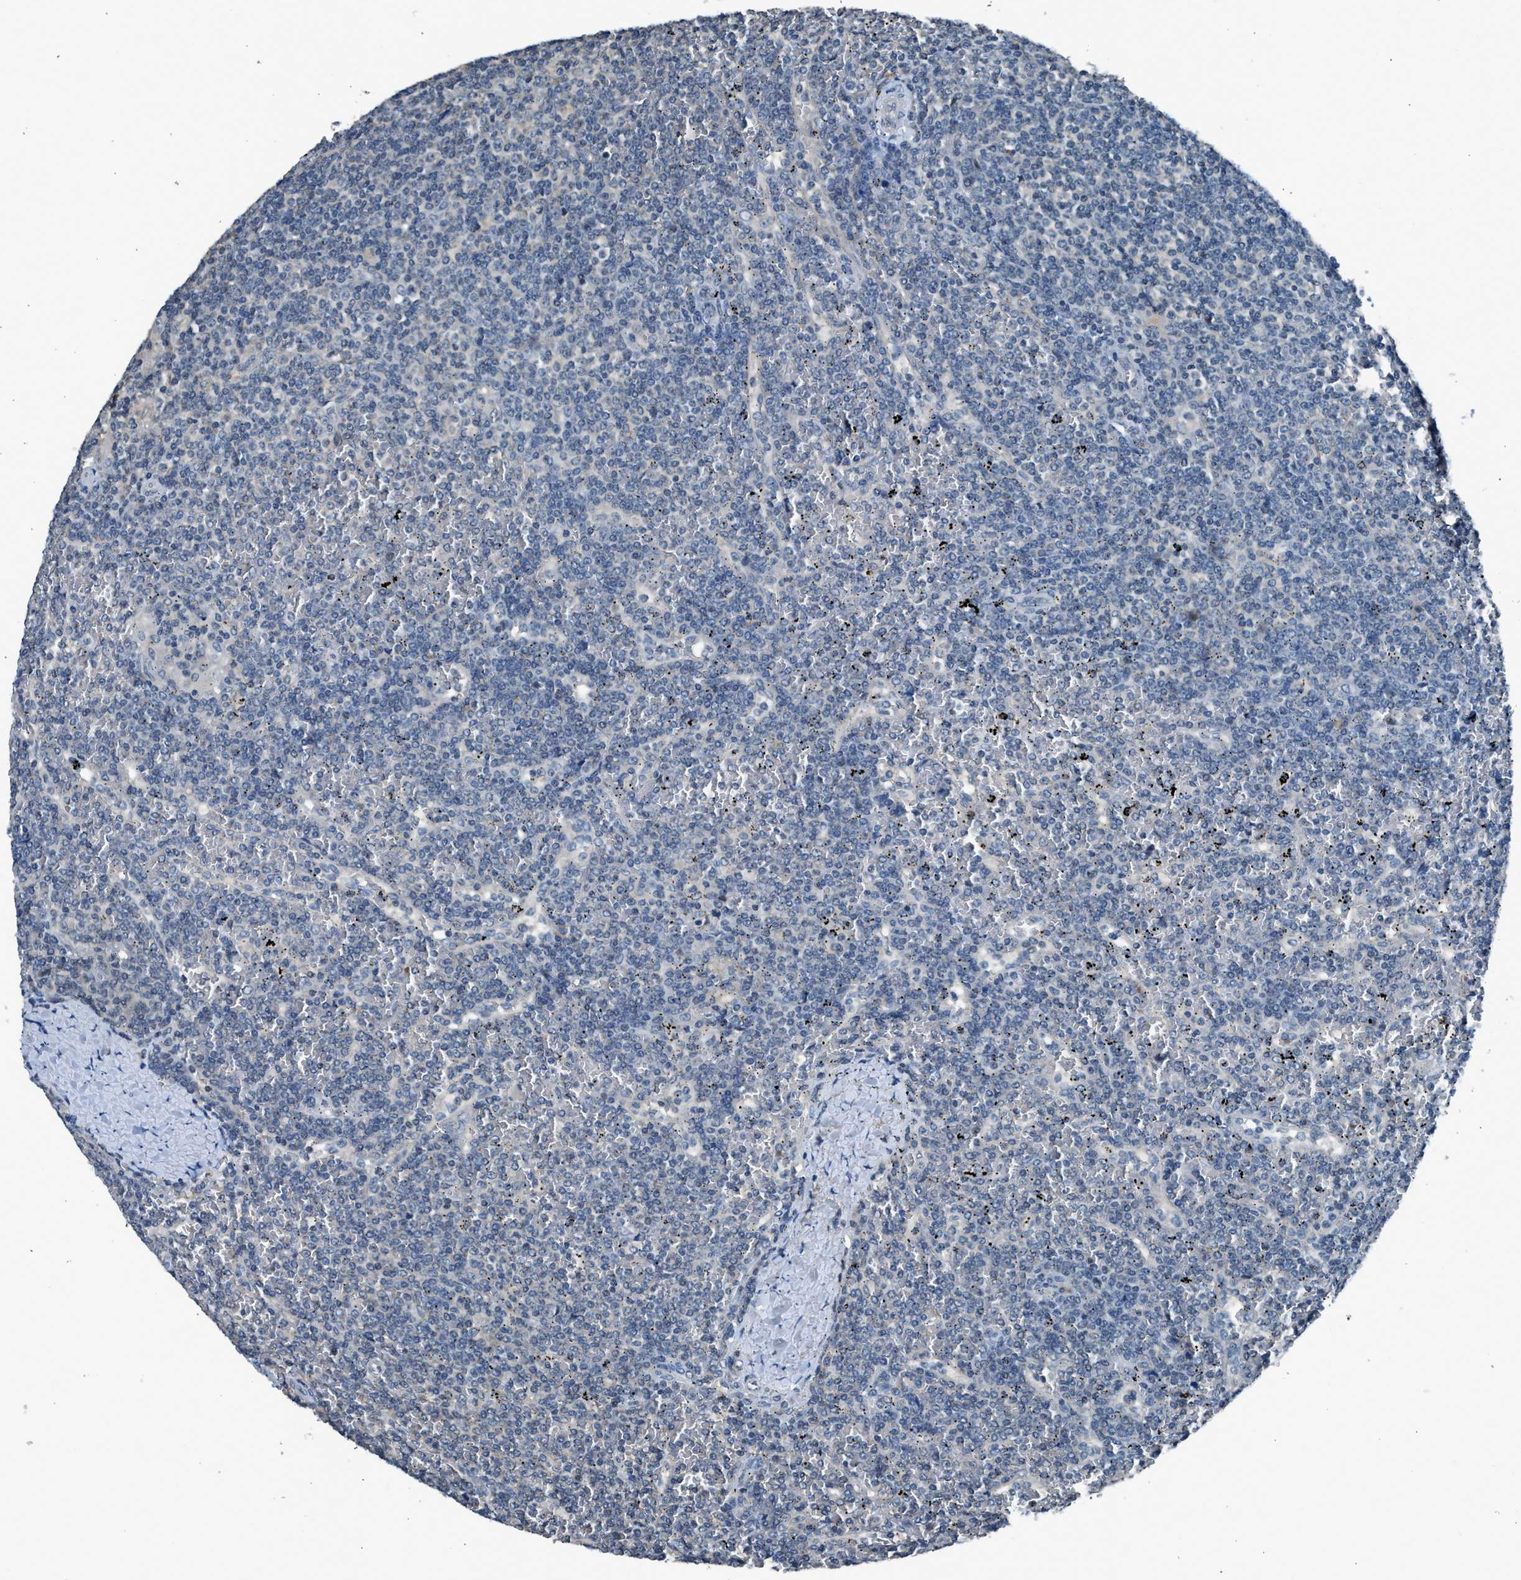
{"staining": {"intensity": "negative", "quantity": "none", "location": "none"}, "tissue": "lymphoma", "cell_type": "Tumor cells", "image_type": "cancer", "snomed": [{"axis": "morphology", "description": "Malignant lymphoma, non-Hodgkin's type, Low grade"}, {"axis": "topography", "description": "Spleen"}], "caption": "This micrograph is of low-grade malignant lymphoma, non-Hodgkin's type stained with immunohistochemistry to label a protein in brown with the nuclei are counter-stained blue. There is no expression in tumor cells.", "gene": "LMLN", "patient": {"sex": "female", "age": 19}}